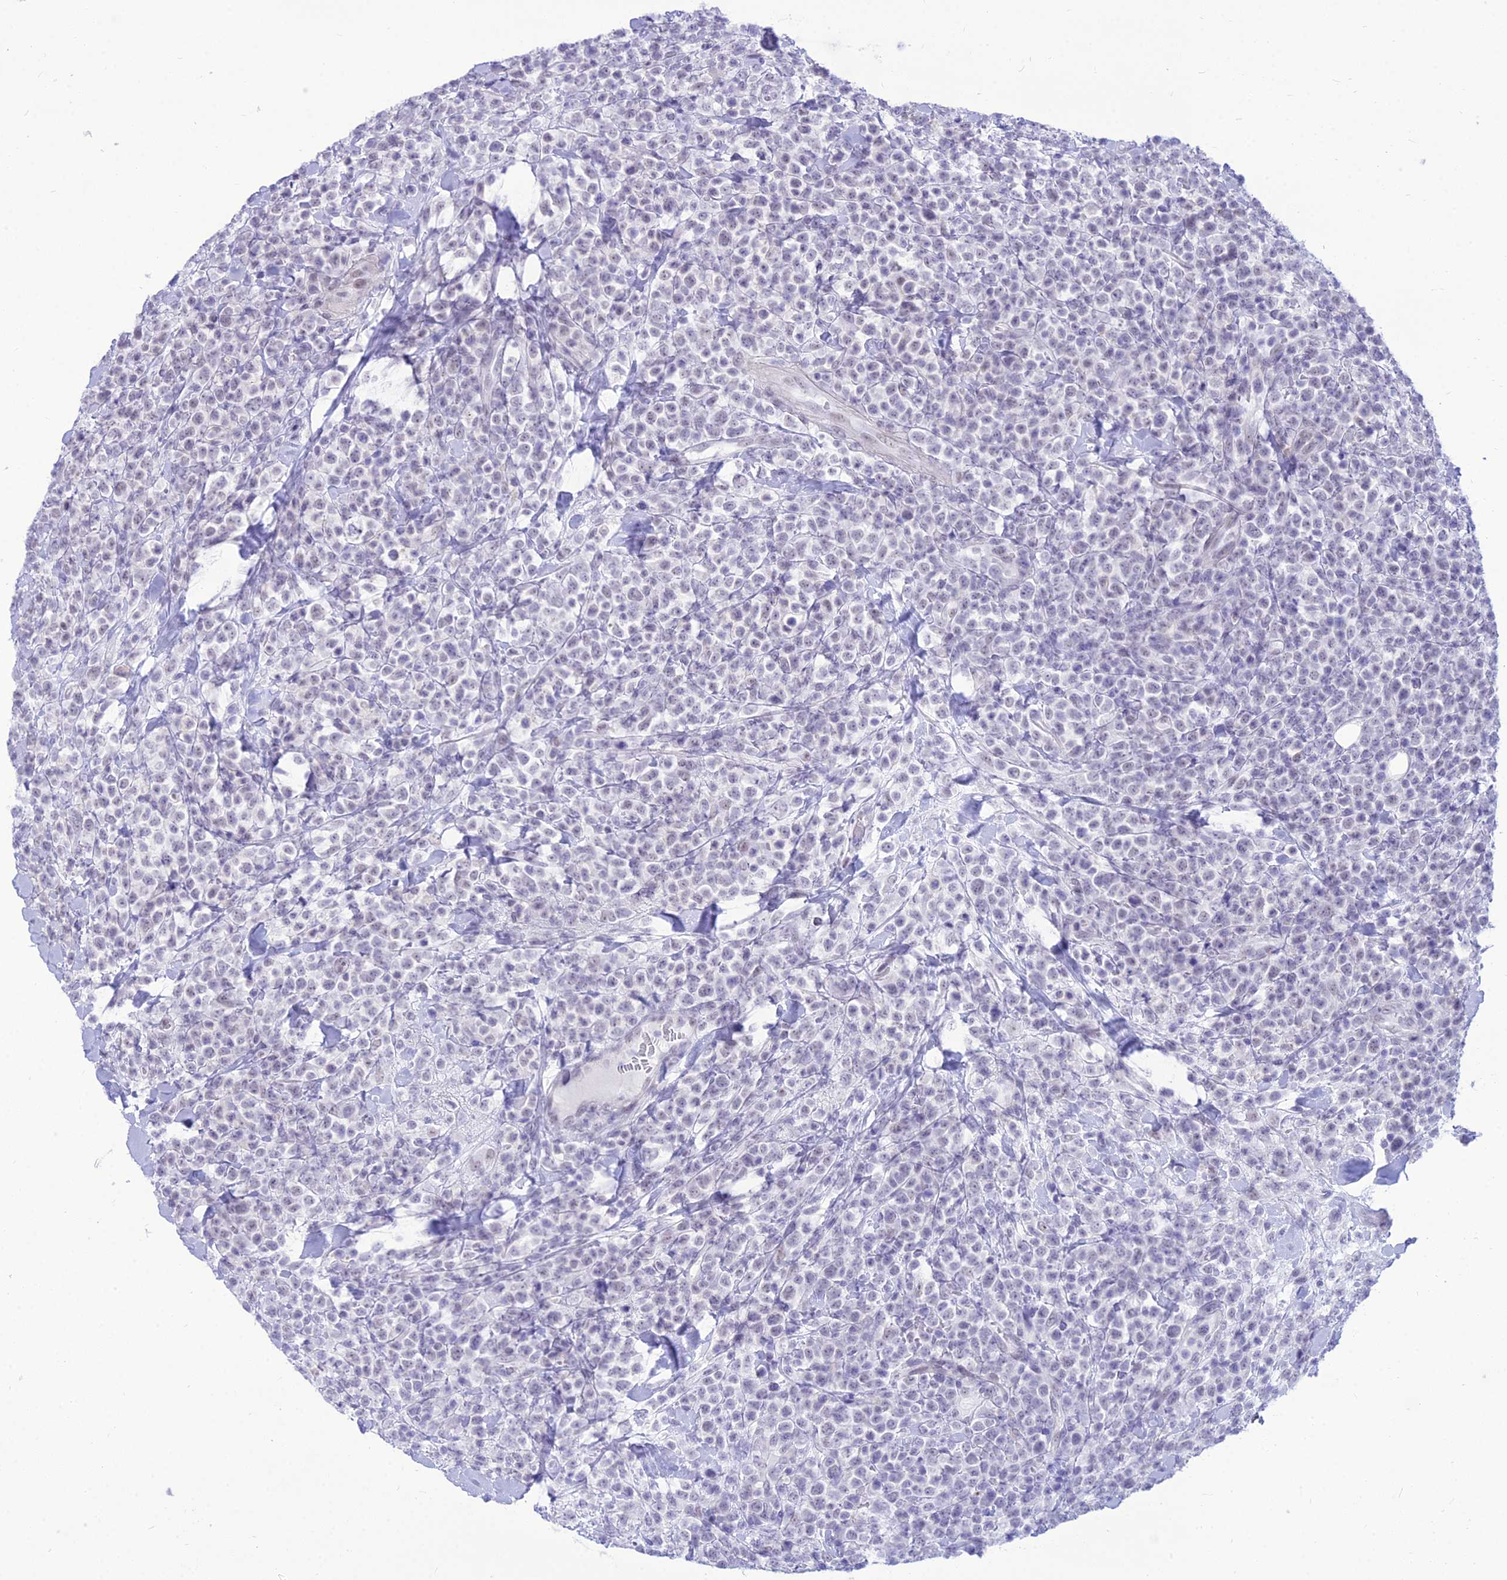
{"staining": {"intensity": "weak", "quantity": "<25%", "location": "nuclear"}, "tissue": "lymphoma", "cell_type": "Tumor cells", "image_type": "cancer", "snomed": [{"axis": "morphology", "description": "Malignant lymphoma, non-Hodgkin's type, High grade"}, {"axis": "topography", "description": "Colon"}], "caption": "Immunohistochemistry micrograph of high-grade malignant lymphoma, non-Hodgkin's type stained for a protein (brown), which exhibits no positivity in tumor cells.", "gene": "DHX40", "patient": {"sex": "female", "age": 53}}